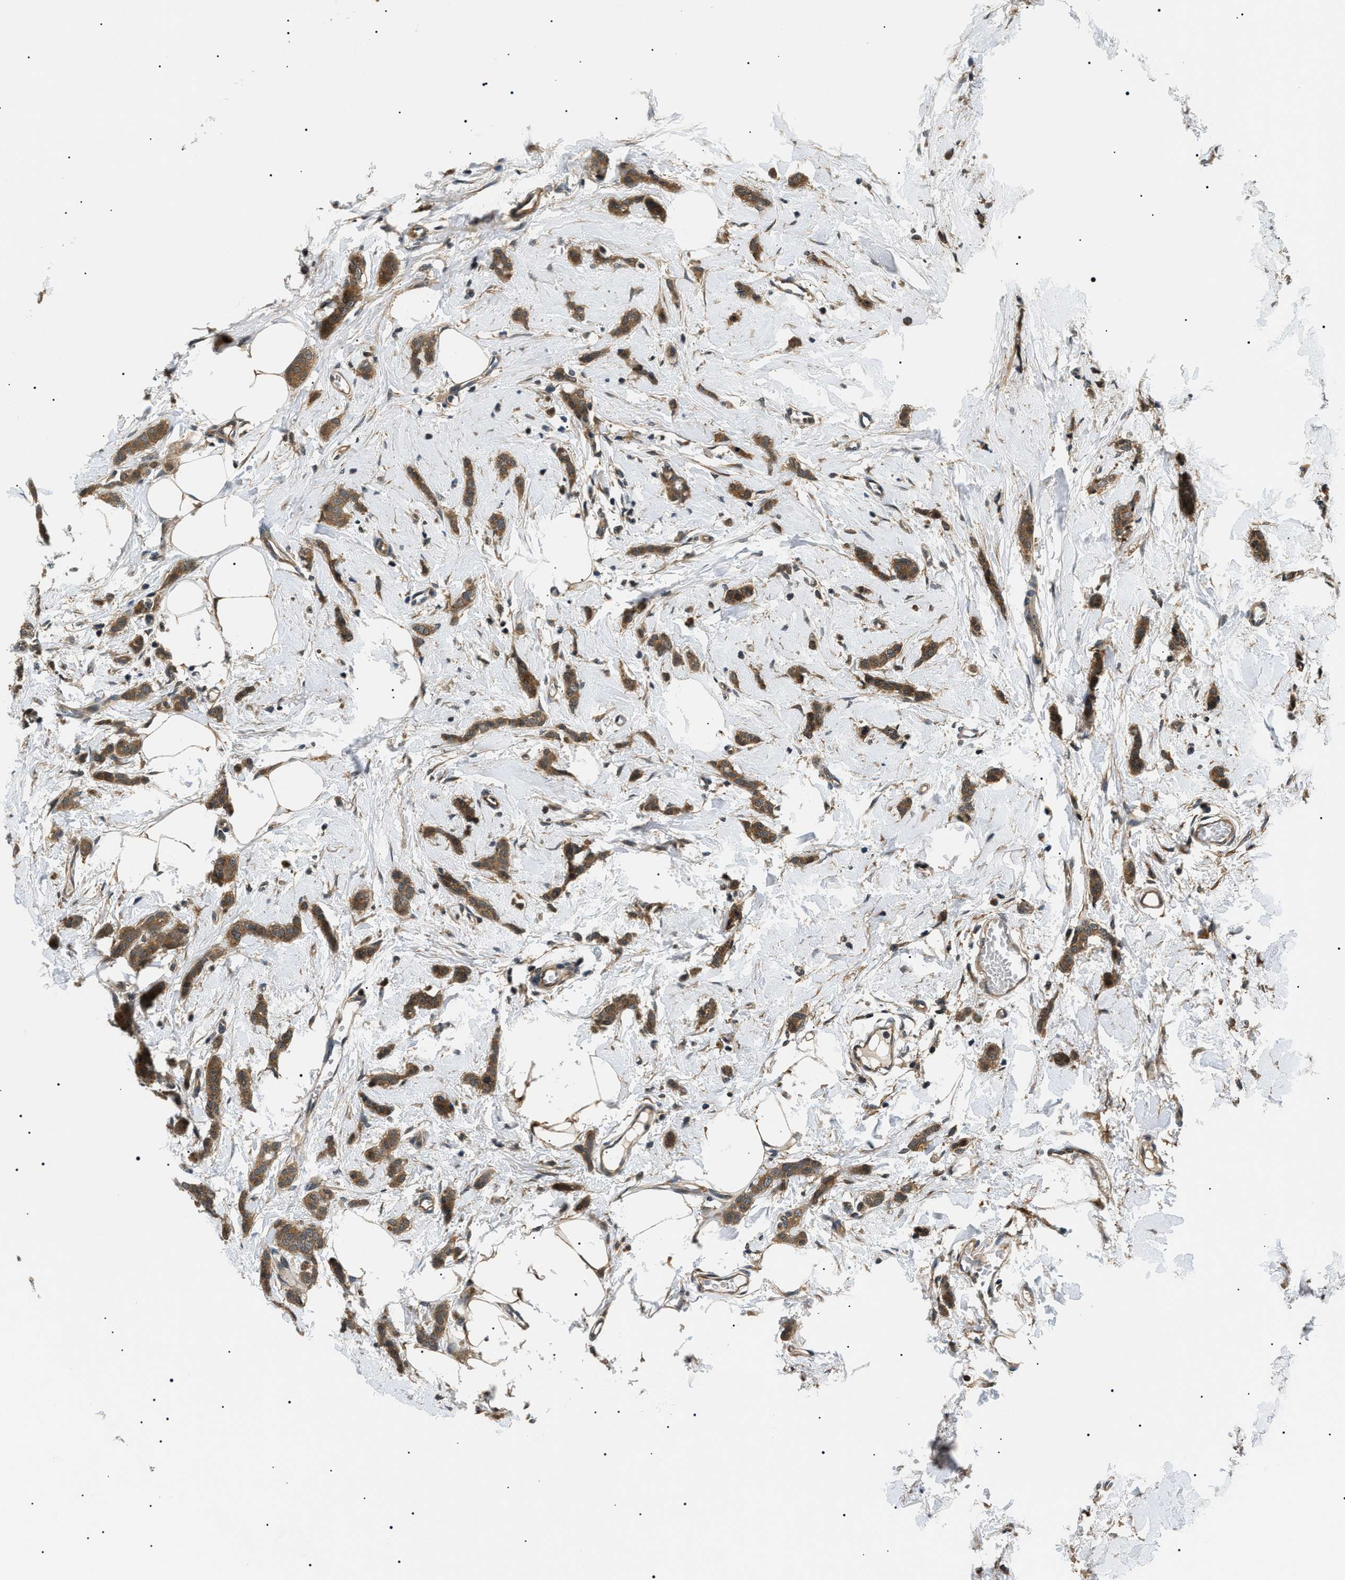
{"staining": {"intensity": "moderate", "quantity": ">75%", "location": "cytoplasmic/membranous"}, "tissue": "breast cancer", "cell_type": "Tumor cells", "image_type": "cancer", "snomed": [{"axis": "morphology", "description": "Lobular carcinoma"}, {"axis": "topography", "description": "Skin"}, {"axis": "topography", "description": "Breast"}], "caption": "The immunohistochemical stain shows moderate cytoplasmic/membranous expression in tumor cells of breast cancer (lobular carcinoma) tissue.", "gene": "ATP6AP1", "patient": {"sex": "female", "age": 46}}